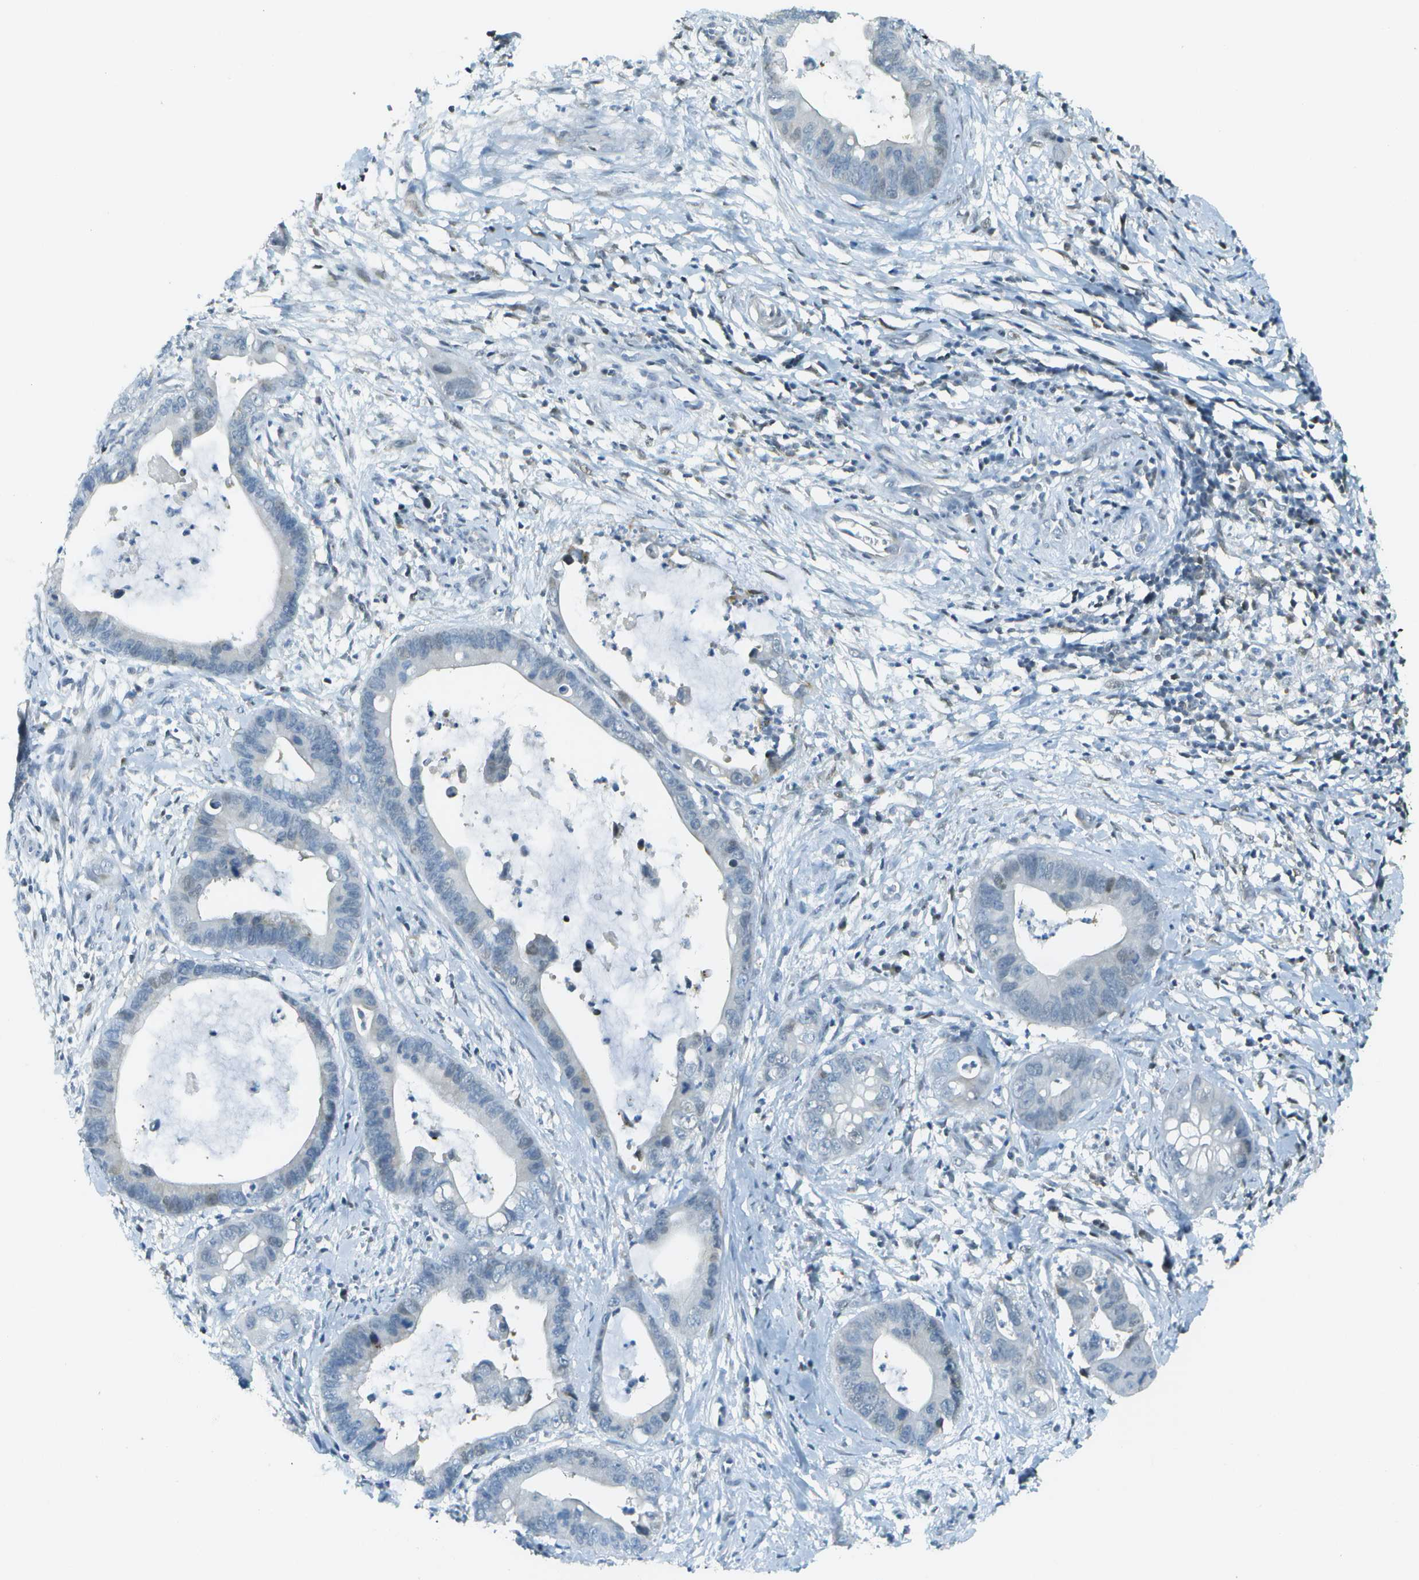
{"staining": {"intensity": "negative", "quantity": "none", "location": "none"}, "tissue": "cervical cancer", "cell_type": "Tumor cells", "image_type": "cancer", "snomed": [{"axis": "morphology", "description": "Adenocarcinoma, NOS"}, {"axis": "topography", "description": "Cervix"}], "caption": "Immunohistochemical staining of cervical cancer shows no significant staining in tumor cells.", "gene": "NEK11", "patient": {"sex": "female", "age": 44}}